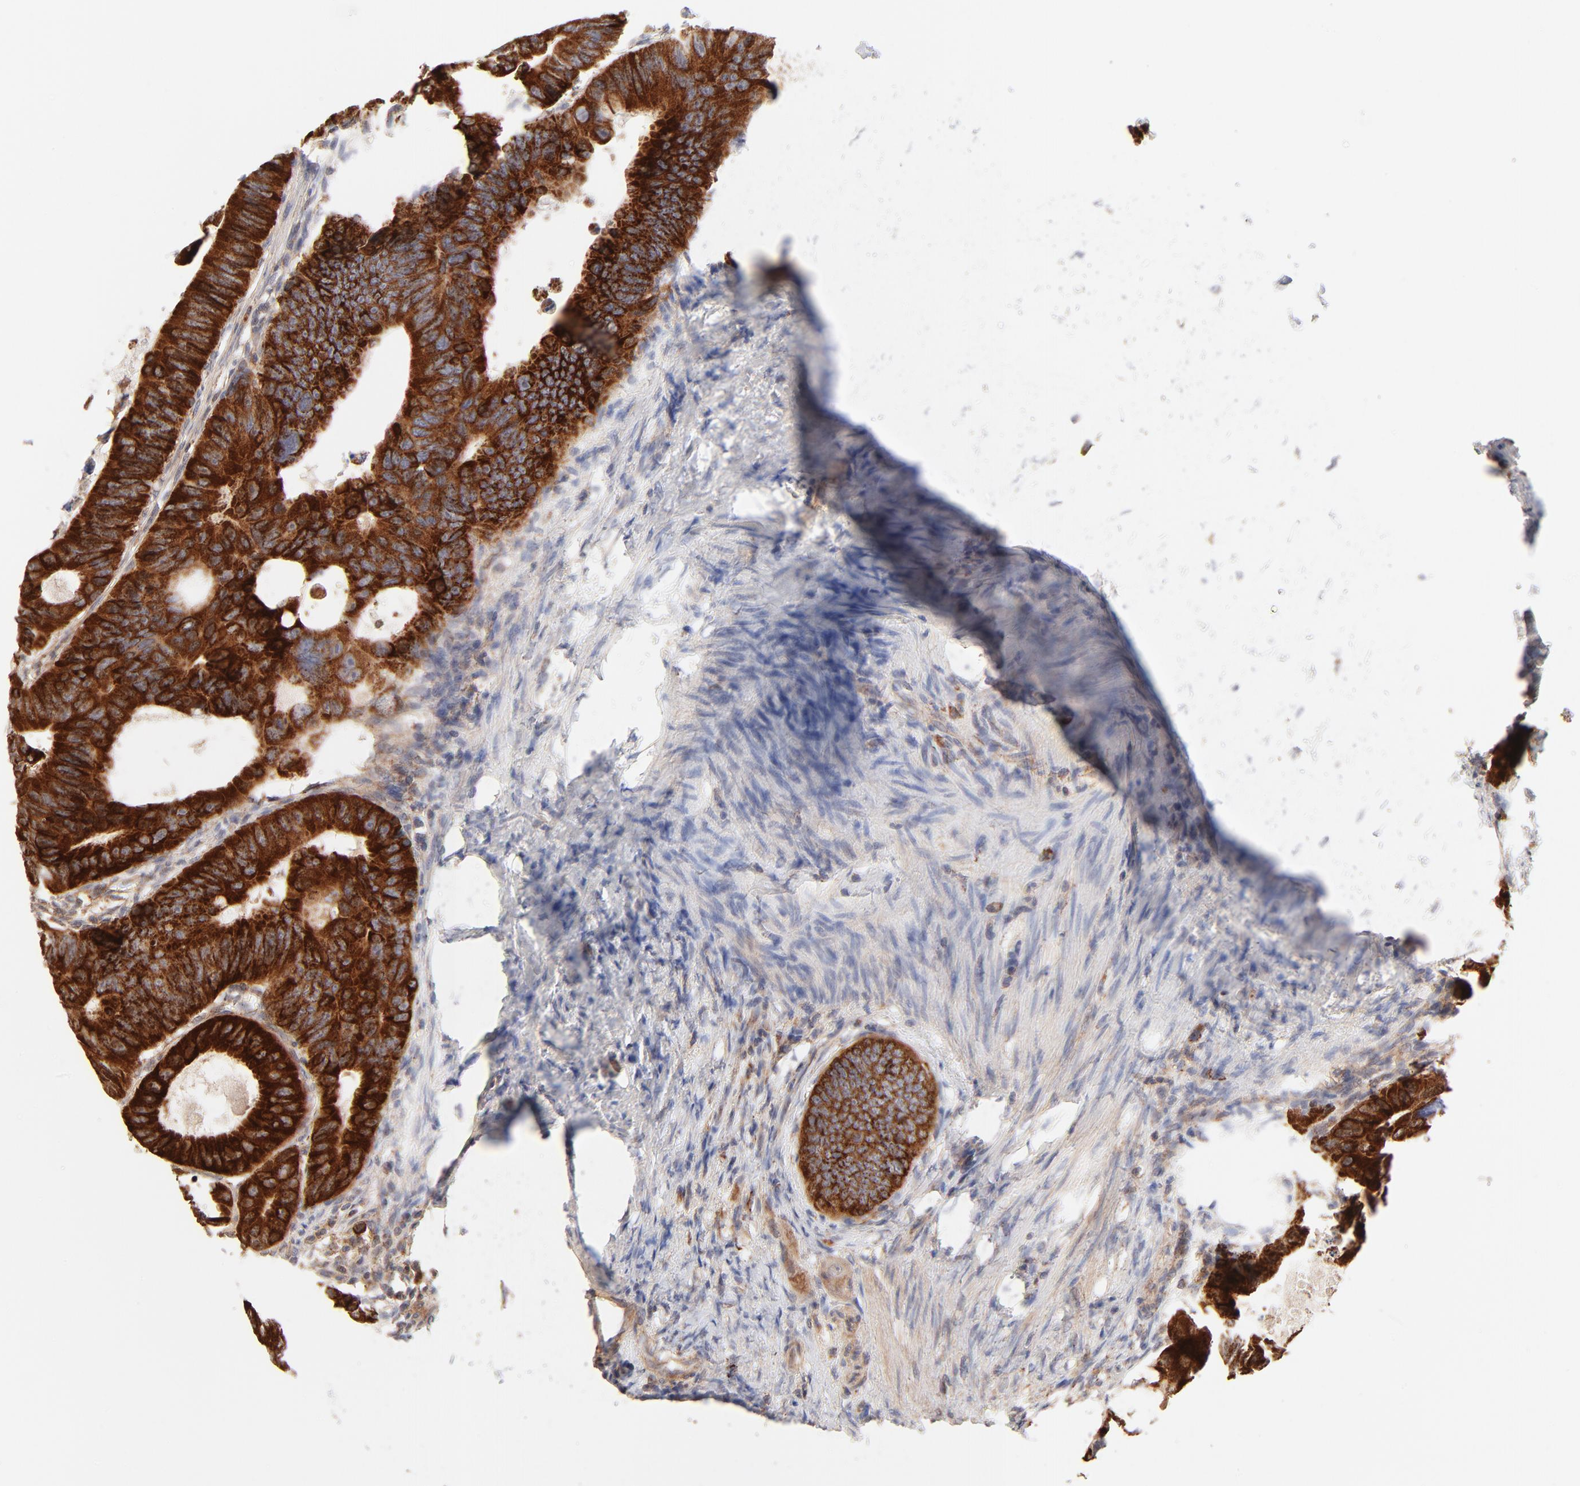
{"staining": {"intensity": "strong", "quantity": ">75%", "location": "cytoplasmic/membranous"}, "tissue": "colorectal cancer", "cell_type": "Tumor cells", "image_type": "cancer", "snomed": [{"axis": "morphology", "description": "Adenocarcinoma, NOS"}, {"axis": "topography", "description": "Colon"}], "caption": "DAB (3,3'-diaminobenzidine) immunohistochemical staining of human colorectal cancer (adenocarcinoma) exhibits strong cytoplasmic/membranous protein positivity in approximately >75% of tumor cells. Nuclei are stained in blue.", "gene": "CSPG4", "patient": {"sex": "female", "age": 55}}